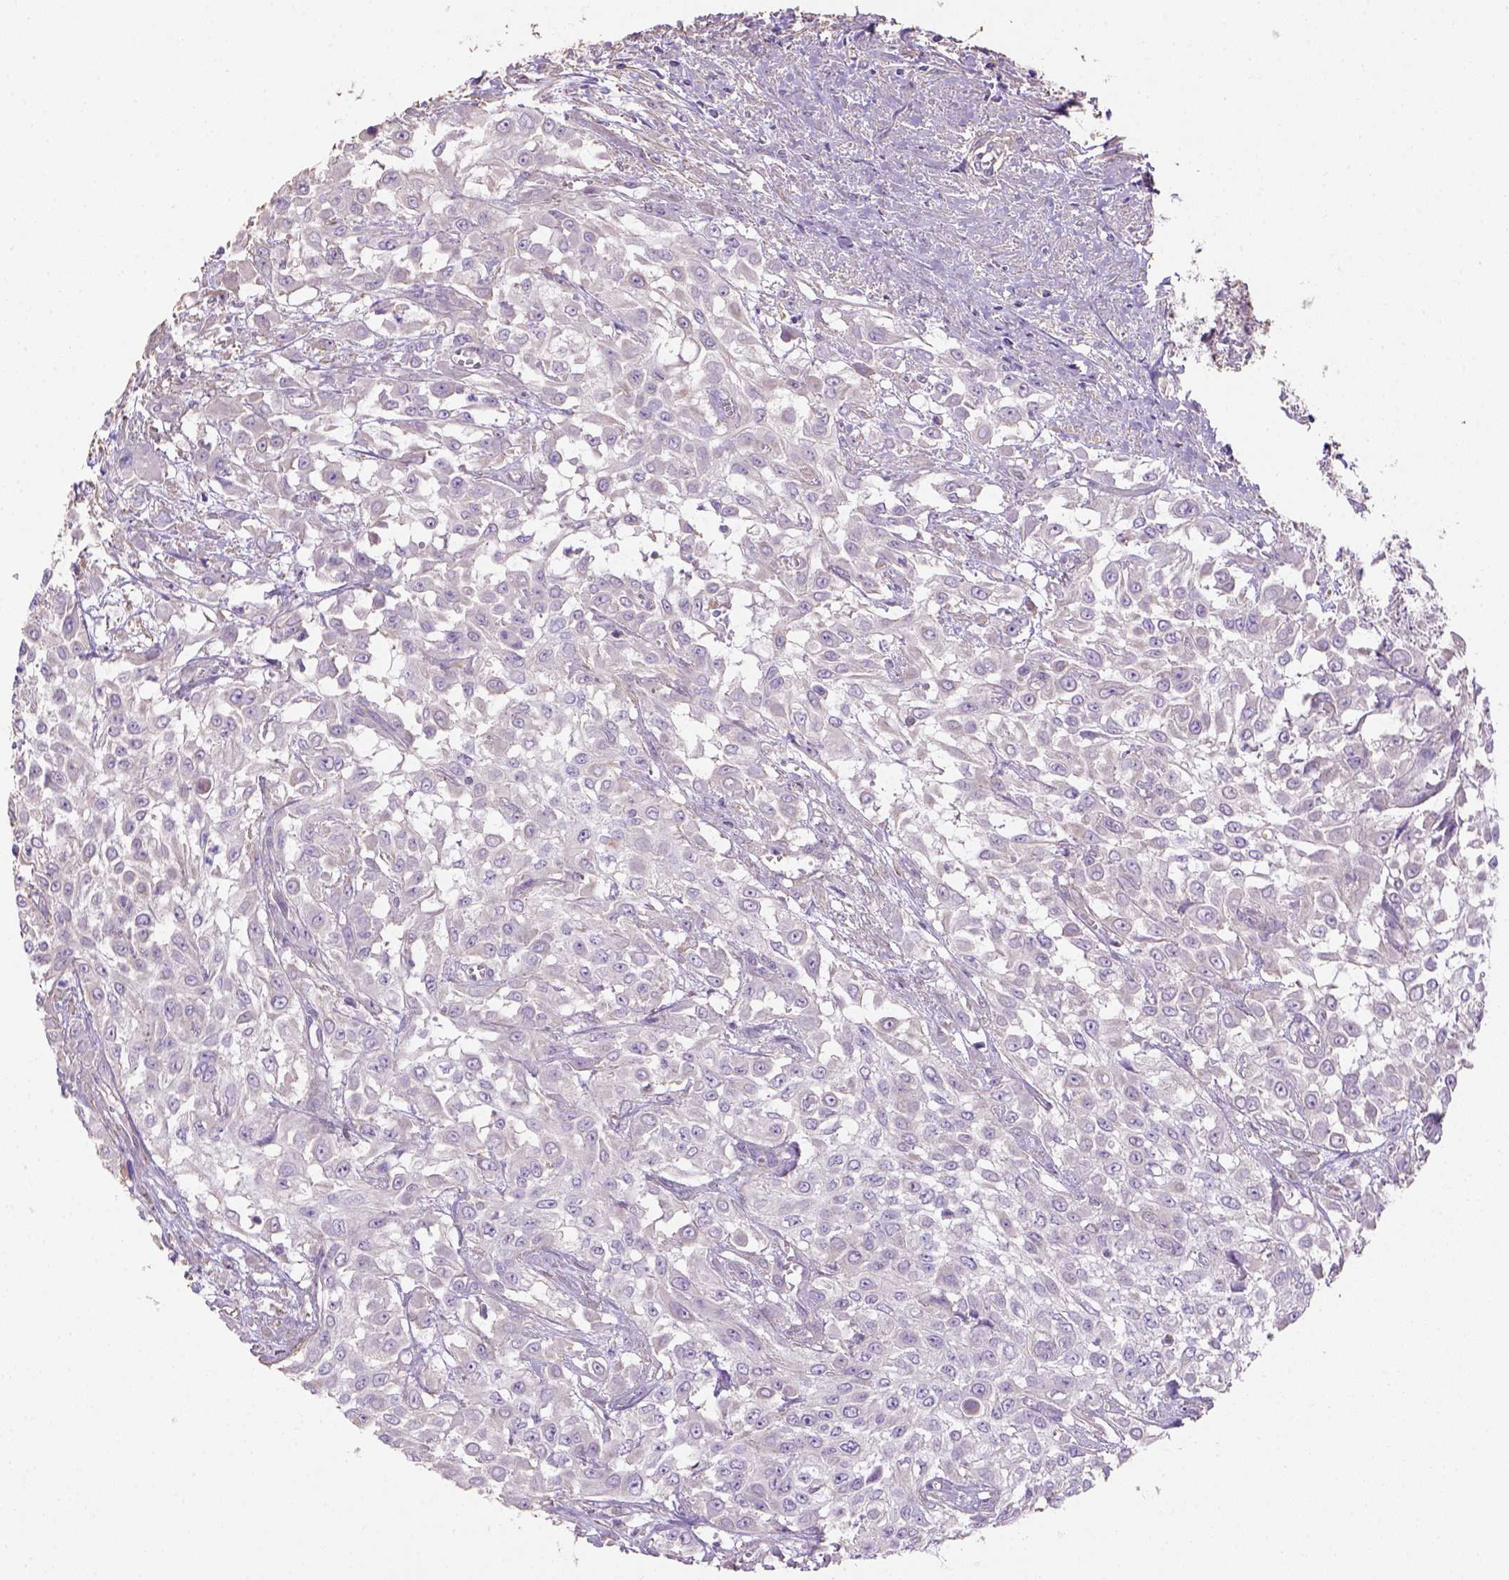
{"staining": {"intensity": "negative", "quantity": "none", "location": "none"}, "tissue": "urothelial cancer", "cell_type": "Tumor cells", "image_type": "cancer", "snomed": [{"axis": "morphology", "description": "Urothelial carcinoma, High grade"}, {"axis": "topography", "description": "Urinary bladder"}], "caption": "High magnification brightfield microscopy of urothelial cancer stained with DAB (brown) and counterstained with hematoxylin (blue): tumor cells show no significant positivity.", "gene": "HTRA1", "patient": {"sex": "male", "age": 57}}